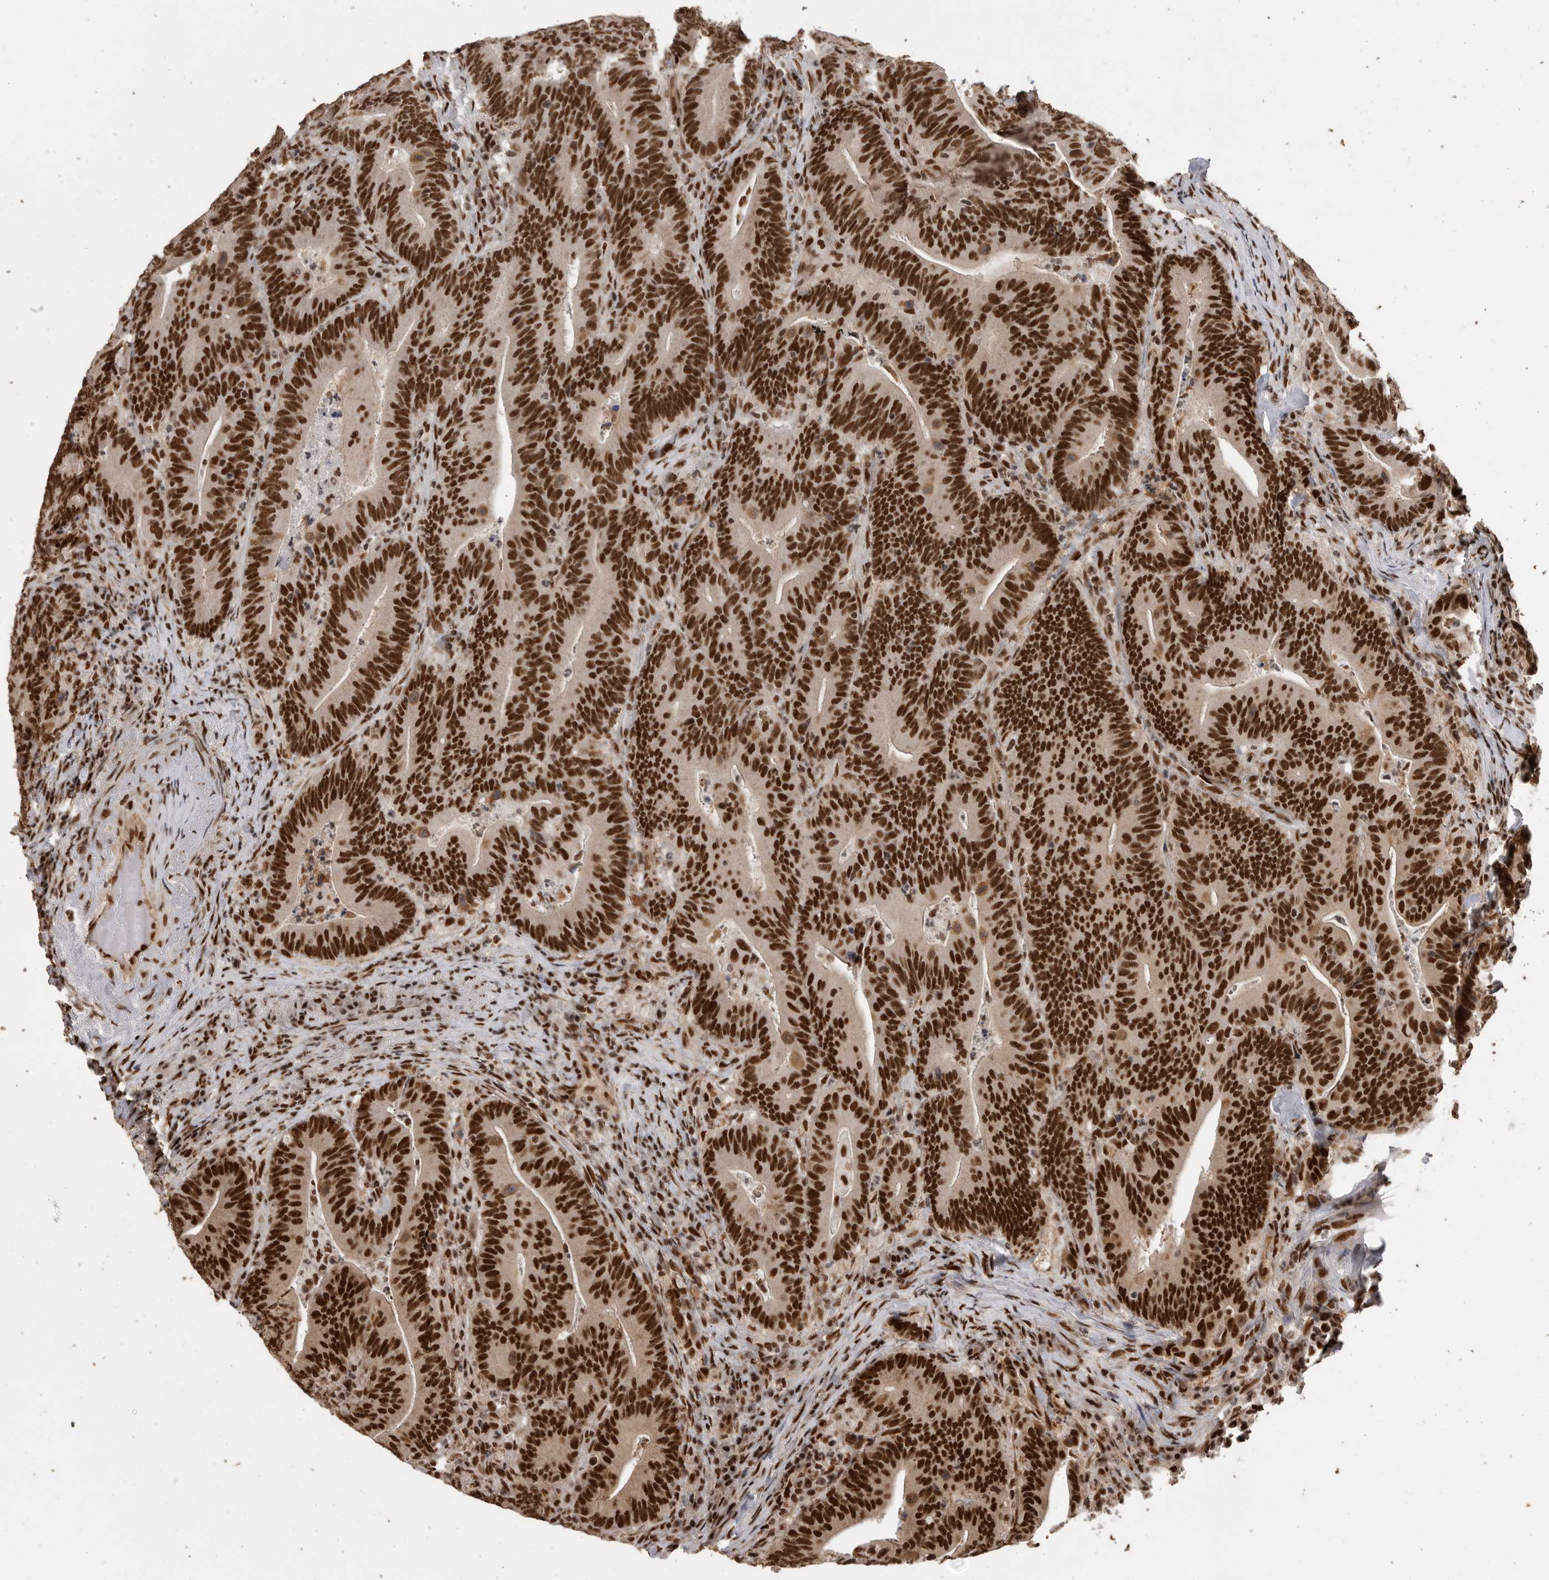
{"staining": {"intensity": "strong", "quantity": ">75%", "location": "nuclear"}, "tissue": "colorectal cancer", "cell_type": "Tumor cells", "image_type": "cancer", "snomed": [{"axis": "morphology", "description": "Adenocarcinoma, NOS"}, {"axis": "topography", "description": "Colon"}], "caption": "DAB (3,3'-diaminobenzidine) immunohistochemical staining of human colorectal cancer (adenocarcinoma) displays strong nuclear protein expression in about >75% of tumor cells.", "gene": "PPP1R8", "patient": {"sex": "female", "age": 66}}